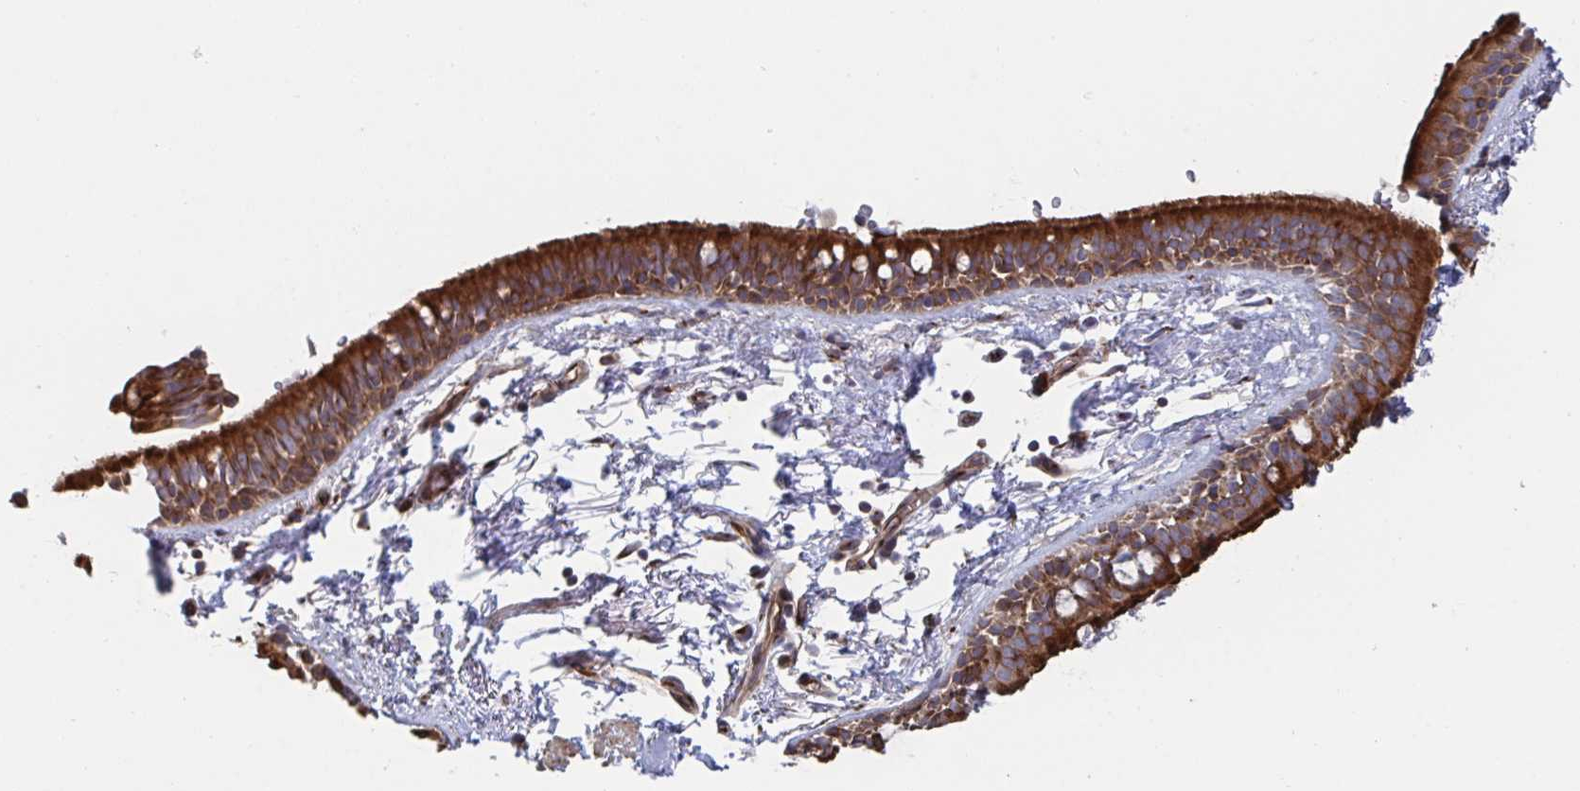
{"staining": {"intensity": "strong", "quantity": "25%-75%", "location": "cytoplasmic/membranous"}, "tissue": "bronchus", "cell_type": "Respiratory epithelial cells", "image_type": "normal", "snomed": [{"axis": "morphology", "description": "Normal tissue, NOS"}, {"axis": "topography", "description": "Lymph node"}, {"axis": "topography", "description": "Cartilage tissue"}, {"axis": "topography", "description": "Bronchus"}], "caption": "Respiratory epithelial cells show strong cytoplasmic/membranous positivity in approximately 25%-75% of cells in unremarkable bronchus. The staining is performed using DAB (3,3'-diaminobenzidine) brown chromogen to label protein expression. The nuclei are counter-stained blue using hematoxylin.", "gene": "FJX1", "patient": {"sex": "female", "age": 70}}